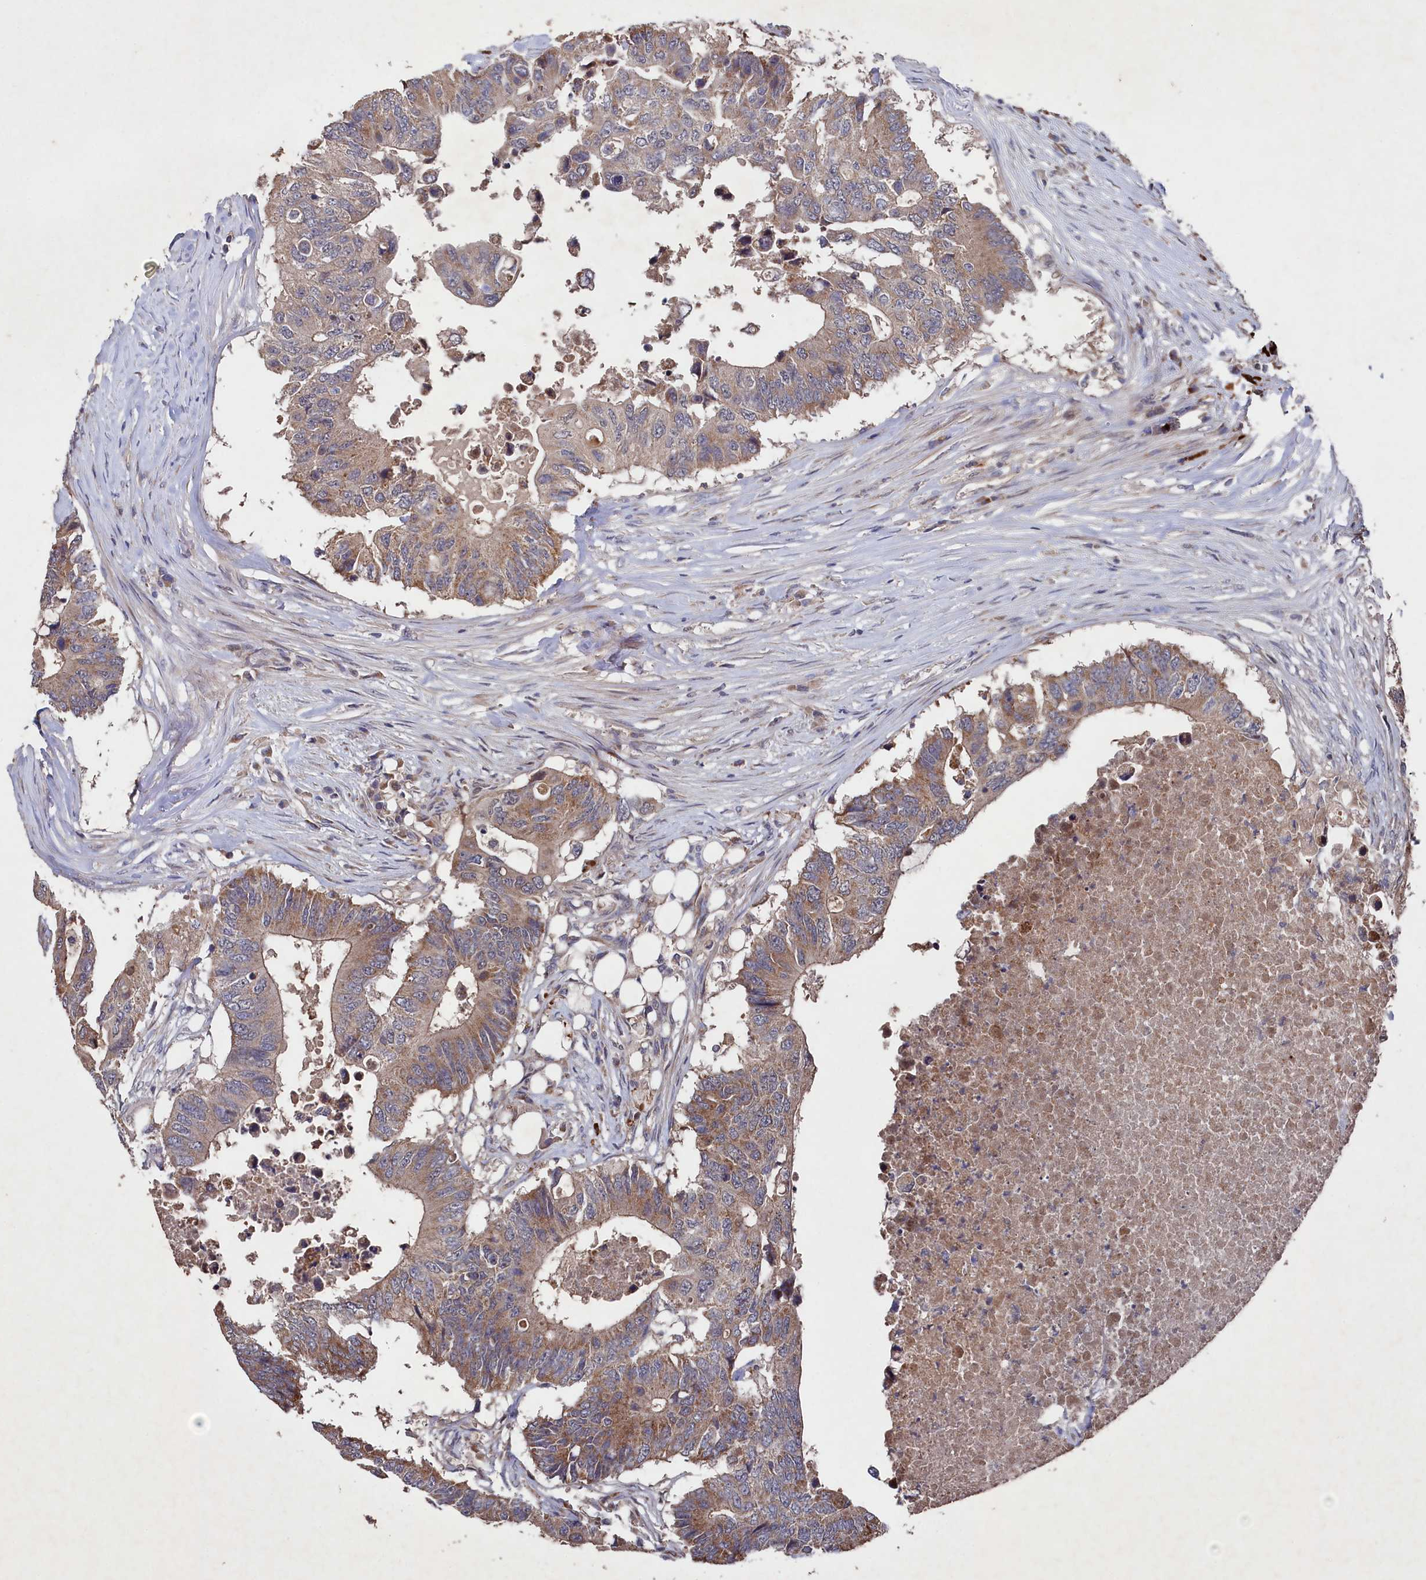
{"staining": {"intensity": "moderate", "quantity": "25%-75%", "location": "cytoplasmic/membranous"}, "tissue": "colorectal cancer", "cell_type": "Tumor cells", "image_type": "cancer", "snomed": [{"axis": "morphology", "description": "Adenocarcinoma, NOS"}, {"axis": "topography", "description": "Colon"}], "caption": "A photomicrograph of human colorectal cancer stained for a protein displays moderate cytoplasmic/membranous brown staining in tumor cells.", "gene": "SUPV3L1", "patient": {"sex": "male", "age": 71}}